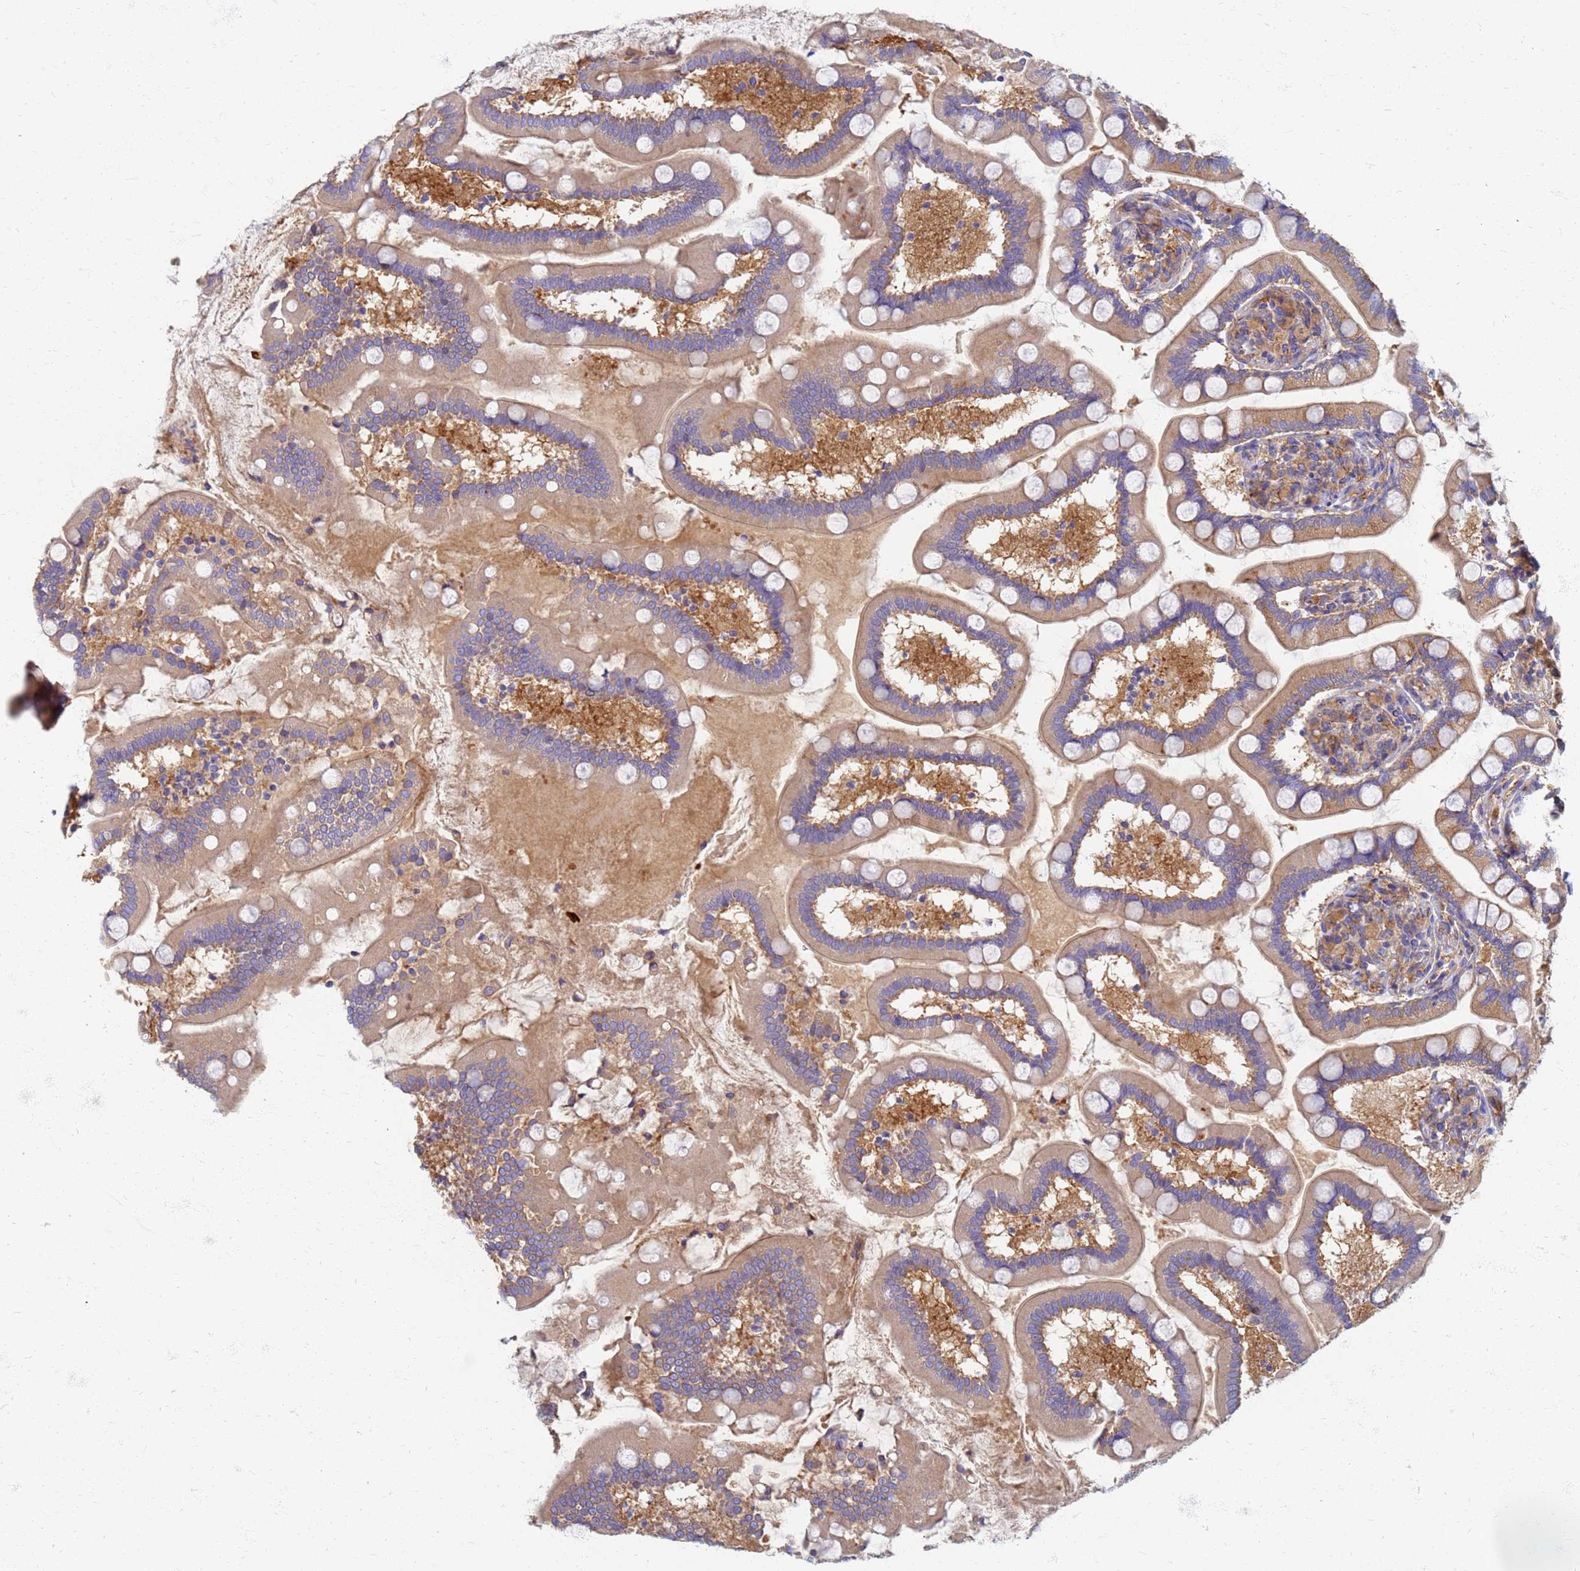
{"staining": {"intensity": "moderate", "quantity": ">75%", "location": "cytoplasmic/membranous"}, "tissue": "small intestine", "cell_type": "Glandular cells", "image_type": "normal", "snomed": [{"axis": "morphology", "description": "Normal tissue, NOS"}, {"axis": "topography", "description": "Small intestine"}], "caption": "IHC (DAB) staining of unremarkable small intestine displays moderate cytoplasmic/membranous protein positivity in about >75% of glandular cells. (DAB (3,3'-diaminobenzidine) = brown stain, brightfield microscopy at high magnification).", "gene": "EEA1", "patient": {"sex": "female", "age": 64}}